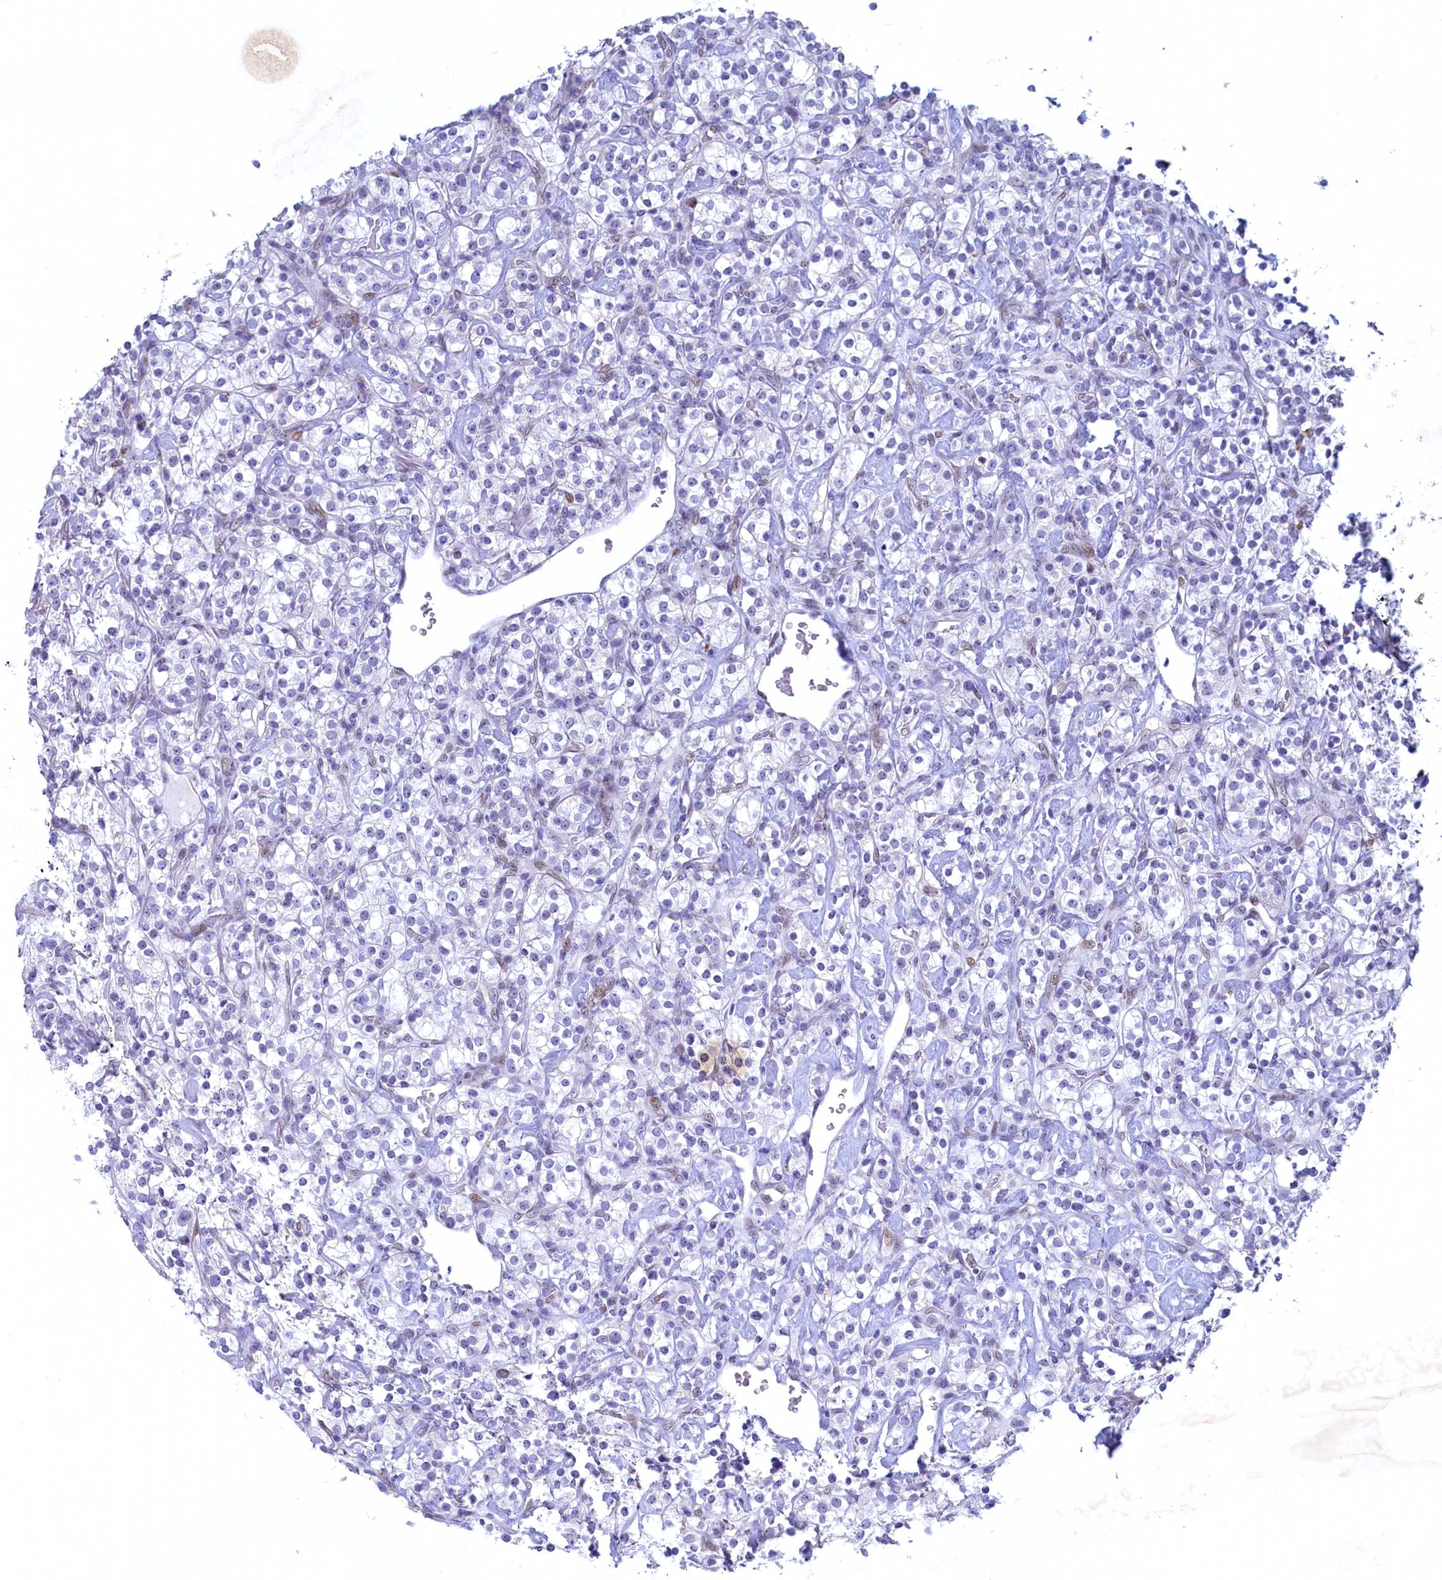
{"staining": {"intensity": "negative", "quantity": "none", "location": "none"}, "tissue": "renal cancer", "cell_type": "Tumor cells", "image_type": "cancer", "snomed": [{"axis": "morphology", "description": "Adenocarcinoma, NOS"}, {"axis": "topography", "description": "Kidney"}], "caption": "IHC image of human renal cancer (adenocarcinoma) stained for a protein (brown), which exhibits no expression in tumor cells. (DAB (3,3'-diaminobenzidine) immunohistochemistry with hematoxylin counter stain).", "gene": "WDR76", "patient": {"sex": "male", "age": 77}}